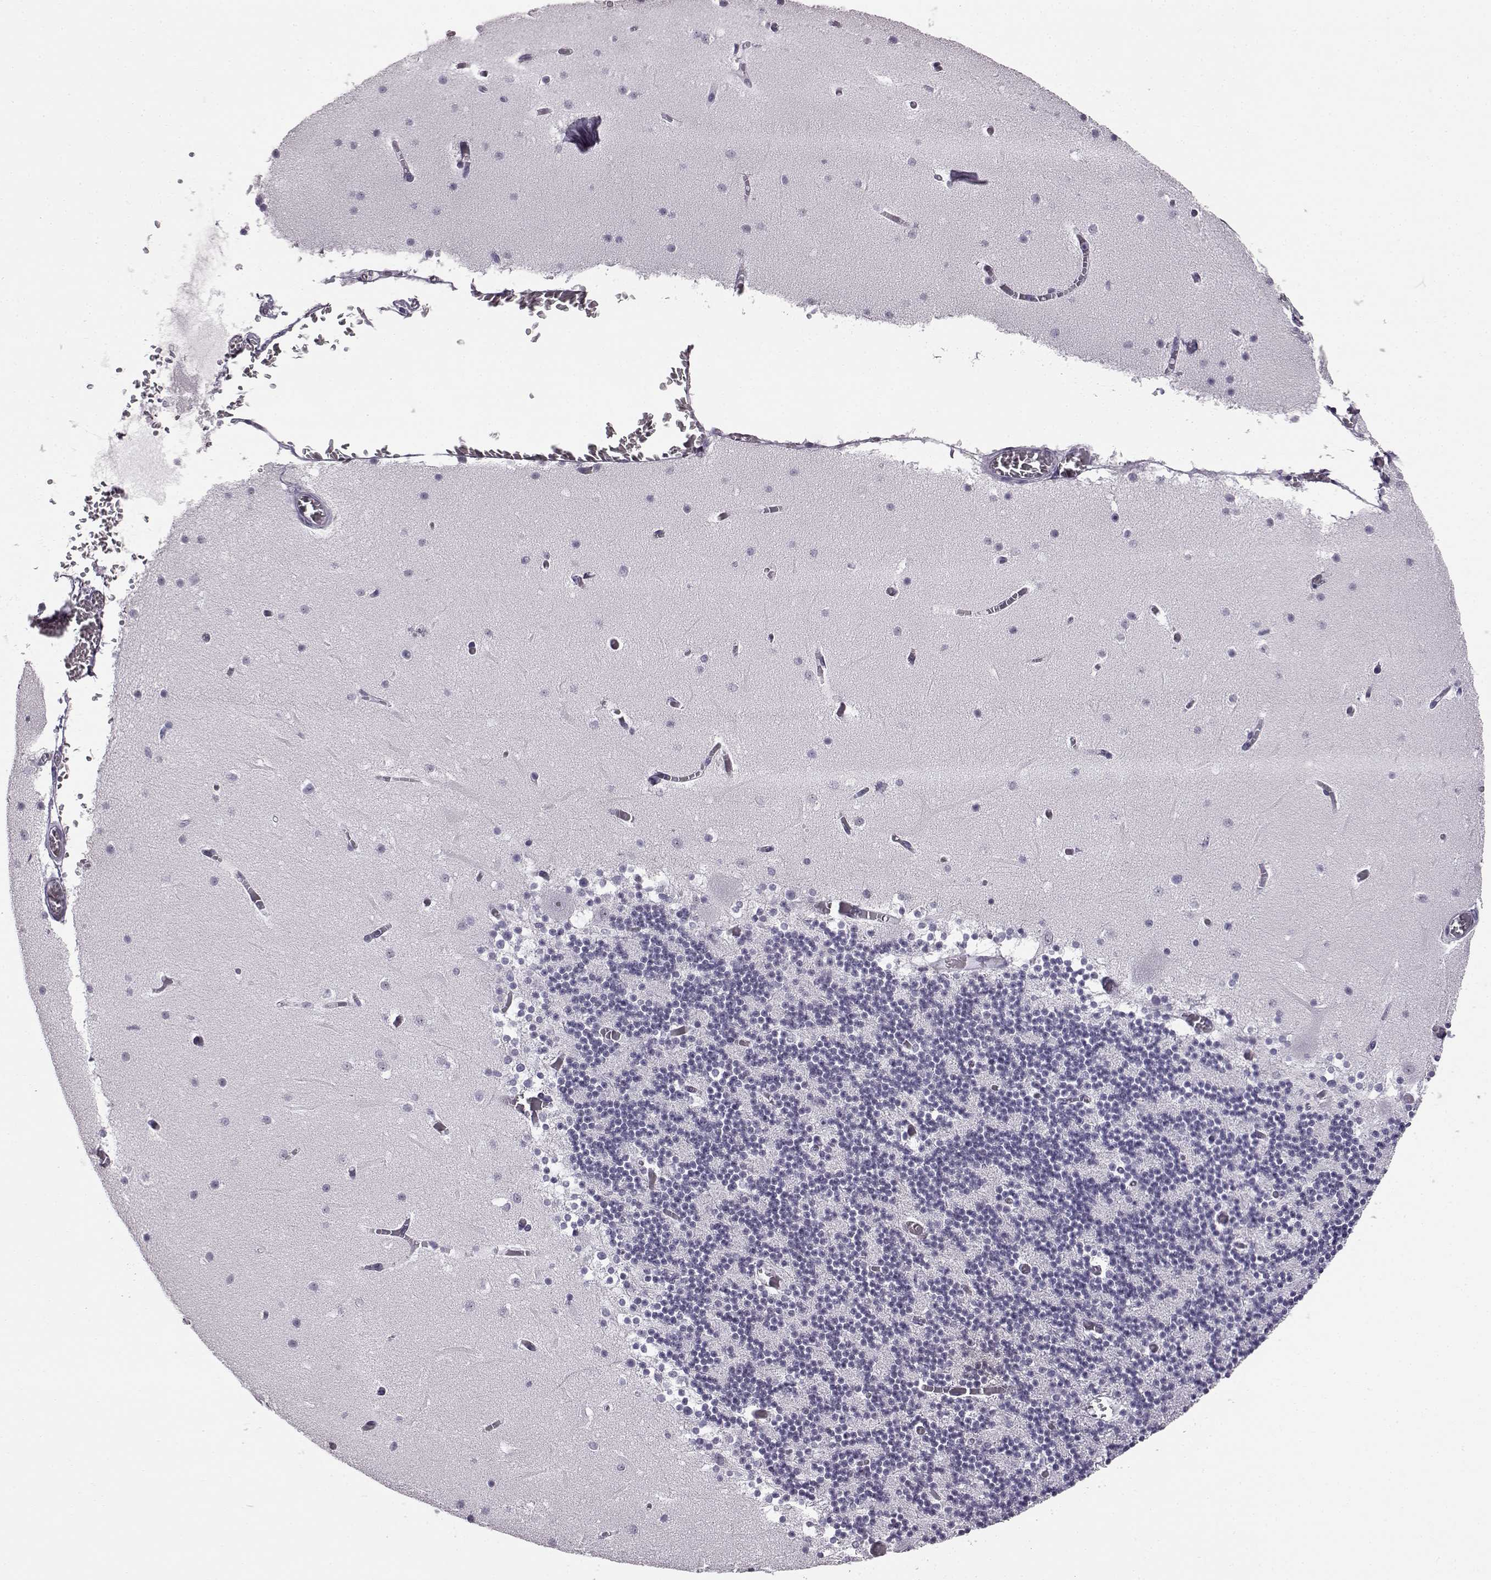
{"staining": {"intensity": "negative", "quantity": "none", "location": "none"}, "tissue": "cerebellum", "cell_type": "Cells in granular layer", "image_type": "normal", "snomed": [{"axis": "morphology", "description": "Normal tissue, NOS"}, {"axis": "topography", "description": "Cerebellum"}], "caption": "High power microscopy histopathology image of an immunohistochemistry (IHC) histopathology image of unremarkable cerebellum, revealing no significant expression in cells in granular layer.", "gene": "ADGRG2", "patient": {"sex": "female", "age": 28}}